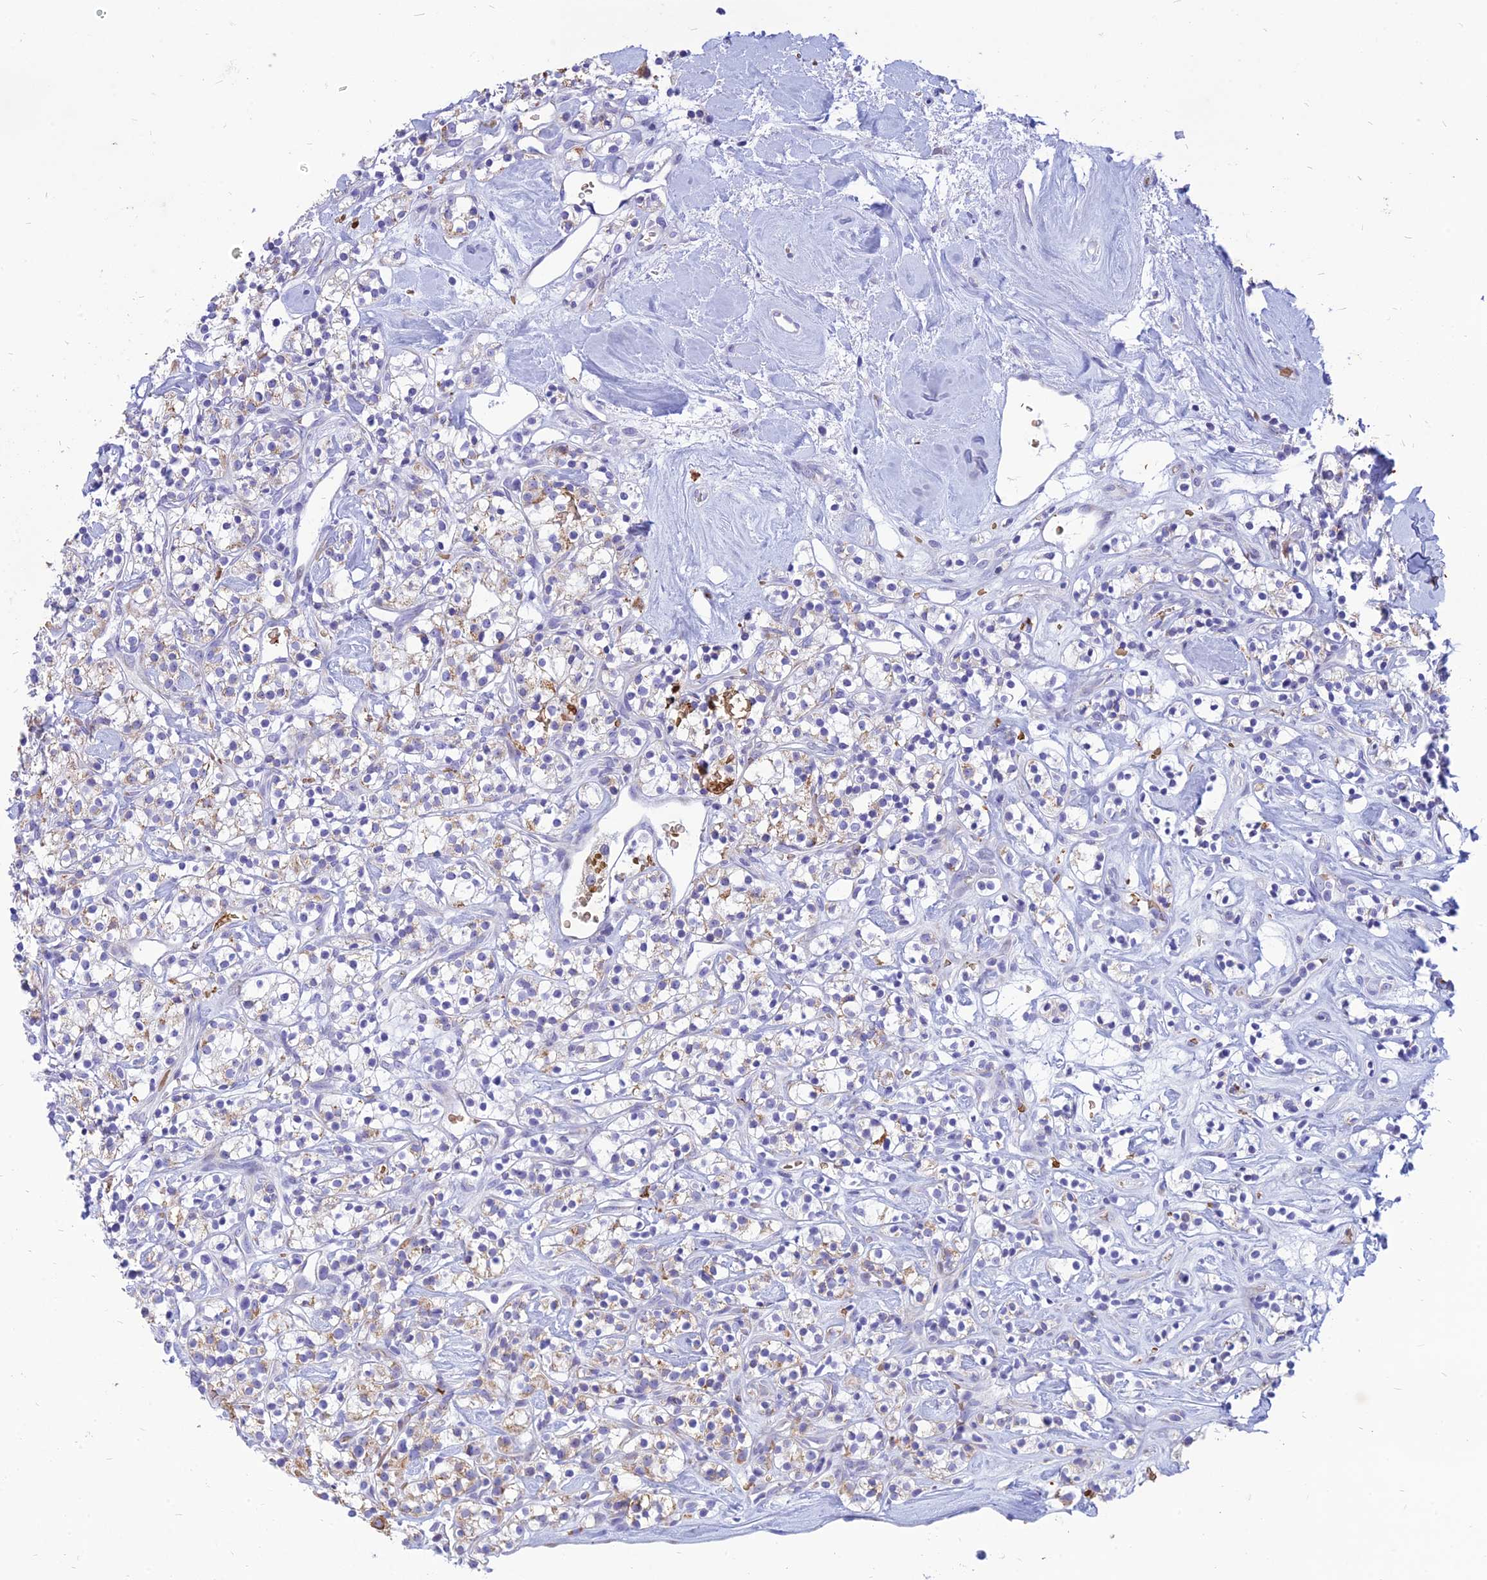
{"staining": {"intensity": "weak", "quantity": "25%-75%", "location": "cytoplasmic/membranous"}, "tissue": "renal cancer", "cell_type": "Tumor cells", "image_type": "cancer", "snomed": [{"axis": "morphology", "description": "Adenocarcinoma, NOS"}, {"axis": "topography", "description": "Kidney"}], "caption": "Renal cancer stained with IHC displays weak cytoplasmic/membranous expression in about 25%-75% of tumor cells.", "gene": "HHAT", "patient": {"sex": "male", "age": 77}}